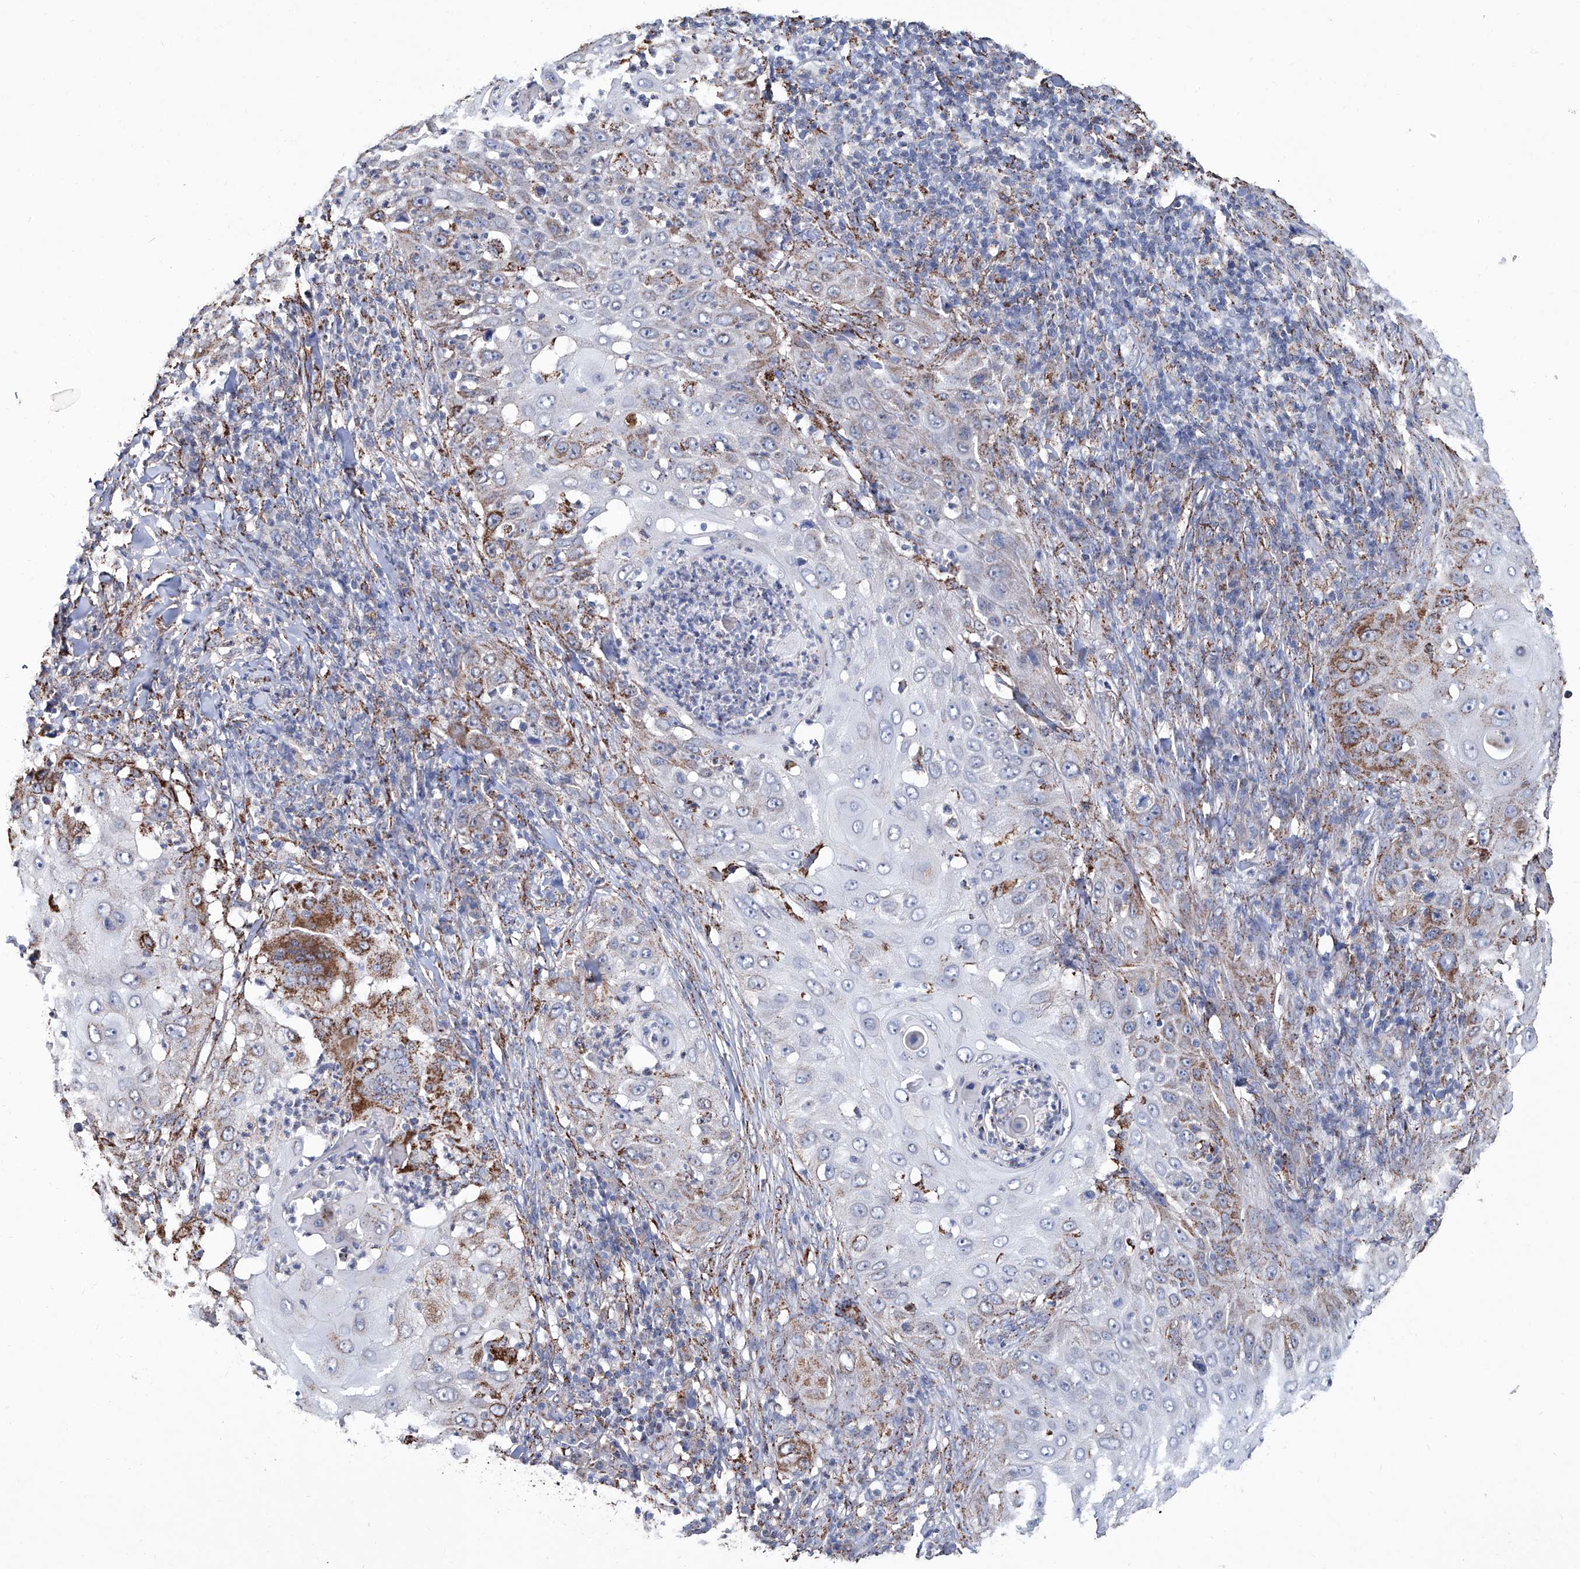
{"staining": {"intensity": "moderate", "quantity": ">75%", "location": "cytoplasmic/membranous"}, "tissue": "skin cancer", "cell_type": "Tumor cells", "image_type": "cancer", "snomed": [{"axis": "morphology", "description": "Squamous cell carcinoma, NOS"}, {"axis": "topography", "description": "Skin"}], "caption": "Approximately >75% of tumor cells in skin squamous cell carcinoma exhibit moderate cytoplasmic/membranous protein staining as visualized by brown immunohistochemical staining.", "gene": "NHS", "patient": {"sex": "female", "age": 44}}